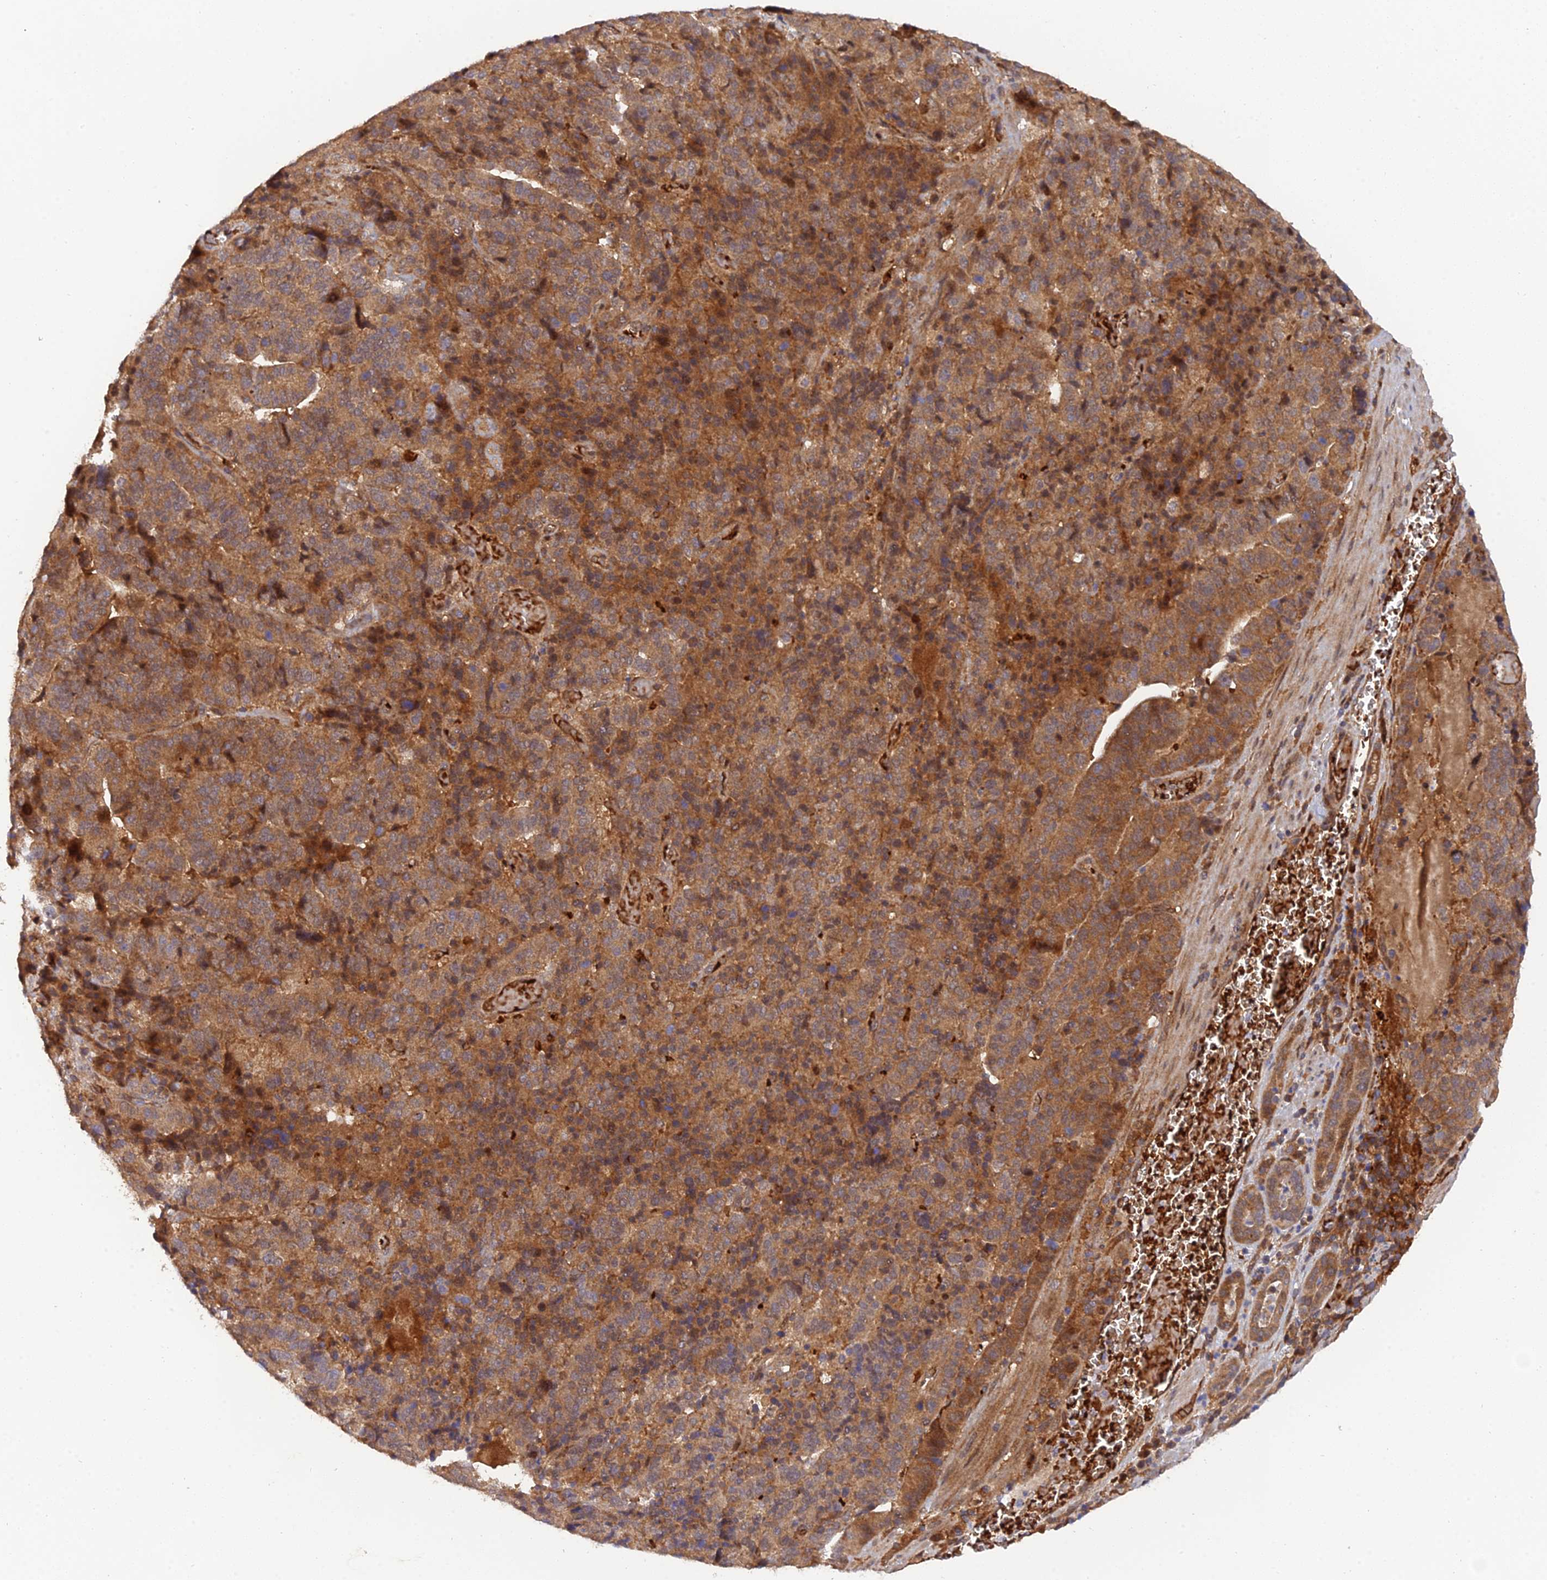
{"staining": {"intensity": "moderate", "quantity": ">75%", "location": "cytoplasmic/membranous"}, "tissue": "stomach cancer", "cell_type": "Tumor cells", "image_type": "cancer", "snomed": [{"axis": "morphology", "description": "Adenocarcinoma, NOS"}, {"axis": "topography", "description": "Stomach"}], "caption": "The immunohistochemical stain shows moderate cytoplasmic/membranous staining in tumor cells of adenocarcinoma (stomach) tissue. Nuclei are stained in blue.", "gene": "ARL2BP", "patient": {"sex": "male", "age": 48}}